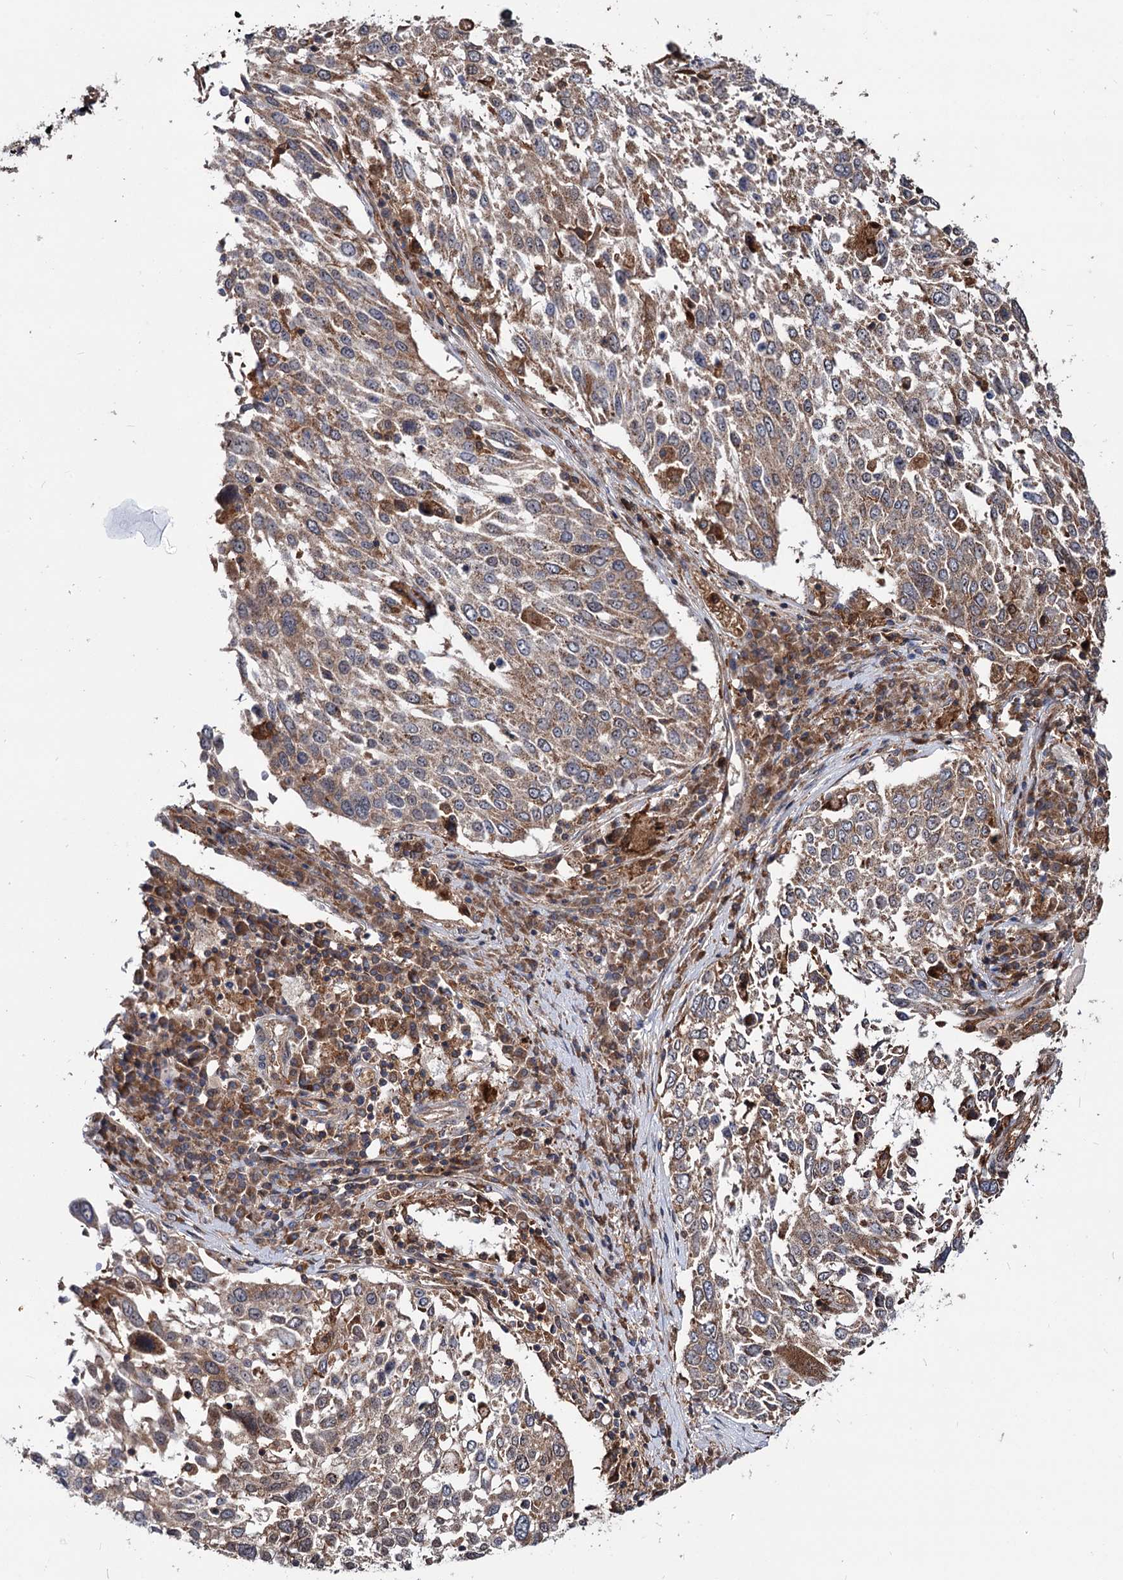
{"staining": {"intensity": "moderate", "quantity": ">75%", "location": "cytoplasmic/membranous"}, "tissue": "lung cancer", "cell_type": "Tumor cells", "image_type": "cancer", "snomed": [{"axis": "morphology", "description": "Squamous cell carcinoma, NOS"}, {"axis": "topography", "description": "Lung"}], "caption": "Squamous cell carcinoma (lung) stained with immunohistochemistry (IHC) reveals moderate cytoplasmic/membranous expression in approximately >75% of tumor cells.", "gene": "RNF111", "patient": {"sex": "male", "age": 65}}